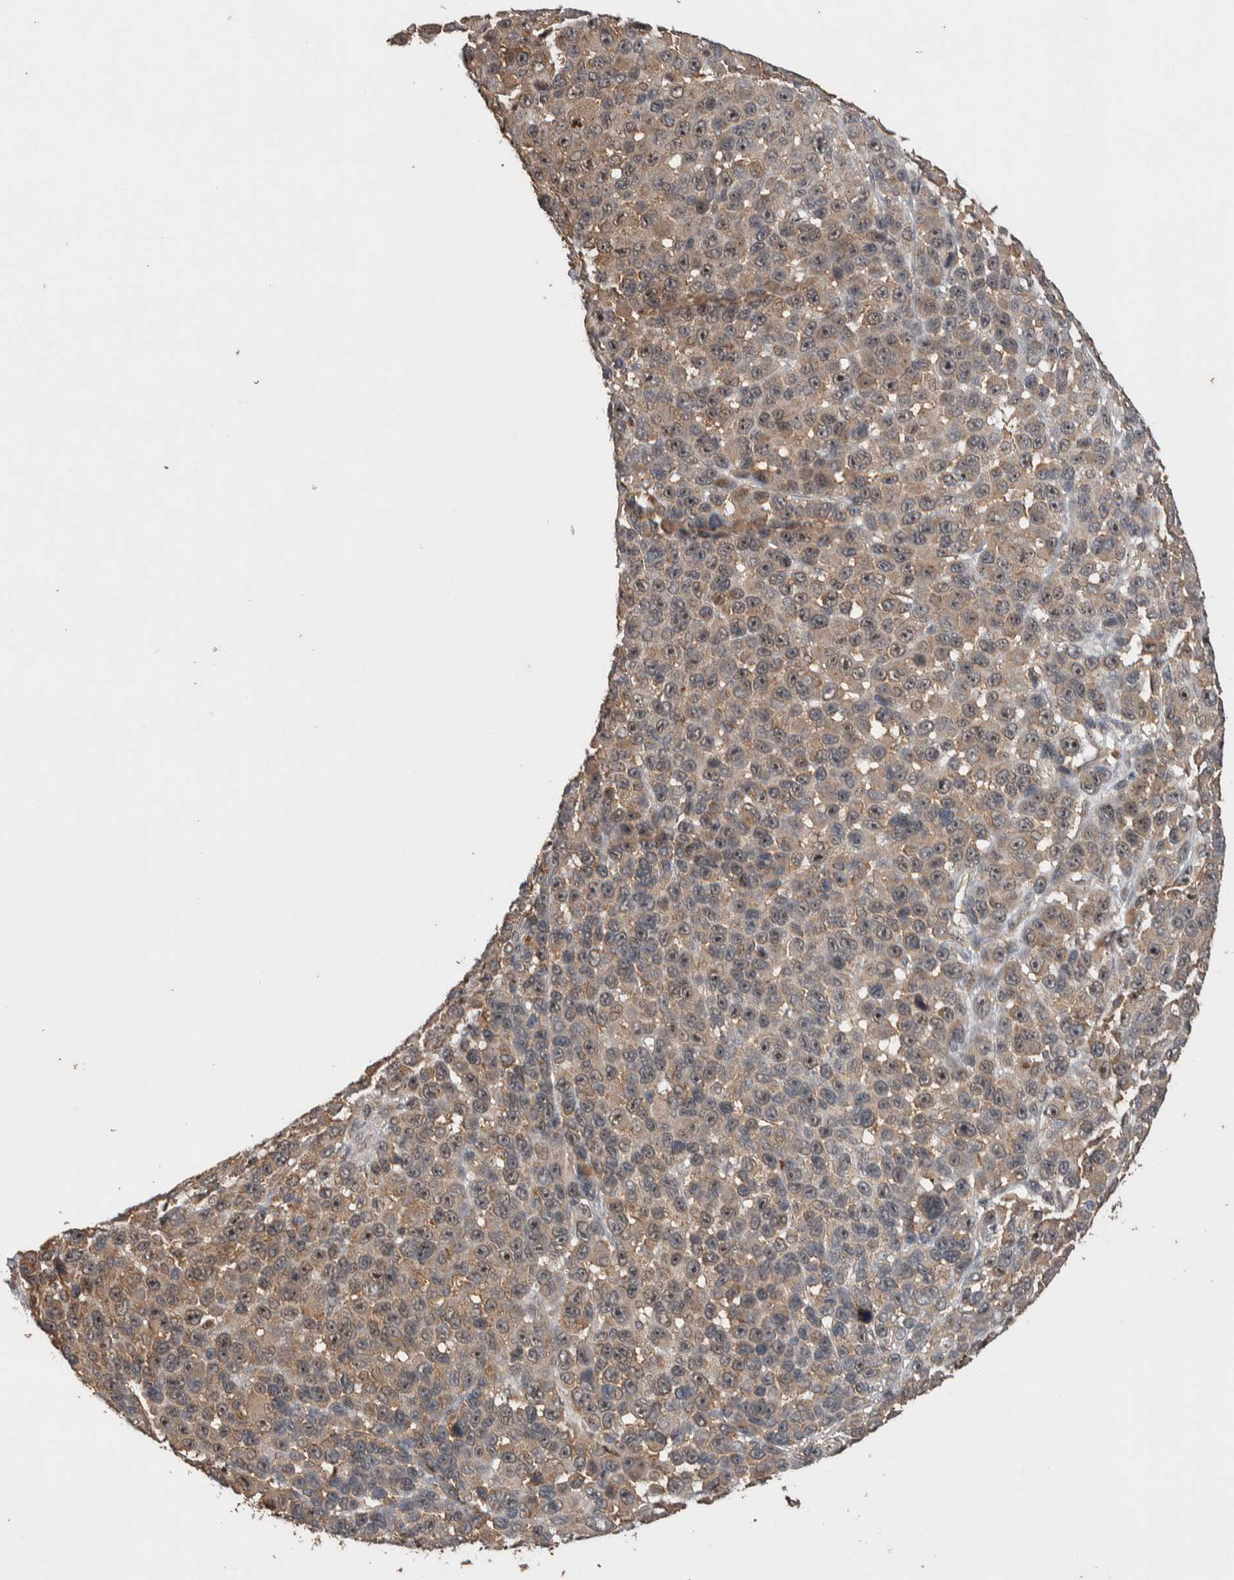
{"staining": {"intensity": "moderate", "quantity": ">75%", "location": "cytoplasmic/membranous,nuclear"}, "tissue": "melanoma", "cell_type": "Tumor cells", "image_type": "cancer", "snomed": [{"axis": "morphology", "description": "Malignant melanoma, NOS"}, {"axis": "topography", "description": "Skin"}], "caption": "The micrograph reveals immunohistochemical staining of melanoma. There is moderate cytoplasmic/membranous and nuclear expression is identified in approximately >75% of tumor cells. The protein is shown in brown color, while the nuclei are stained blue.", "gene": "DVL2", "patient": {"sex": "male", "age": 53}}